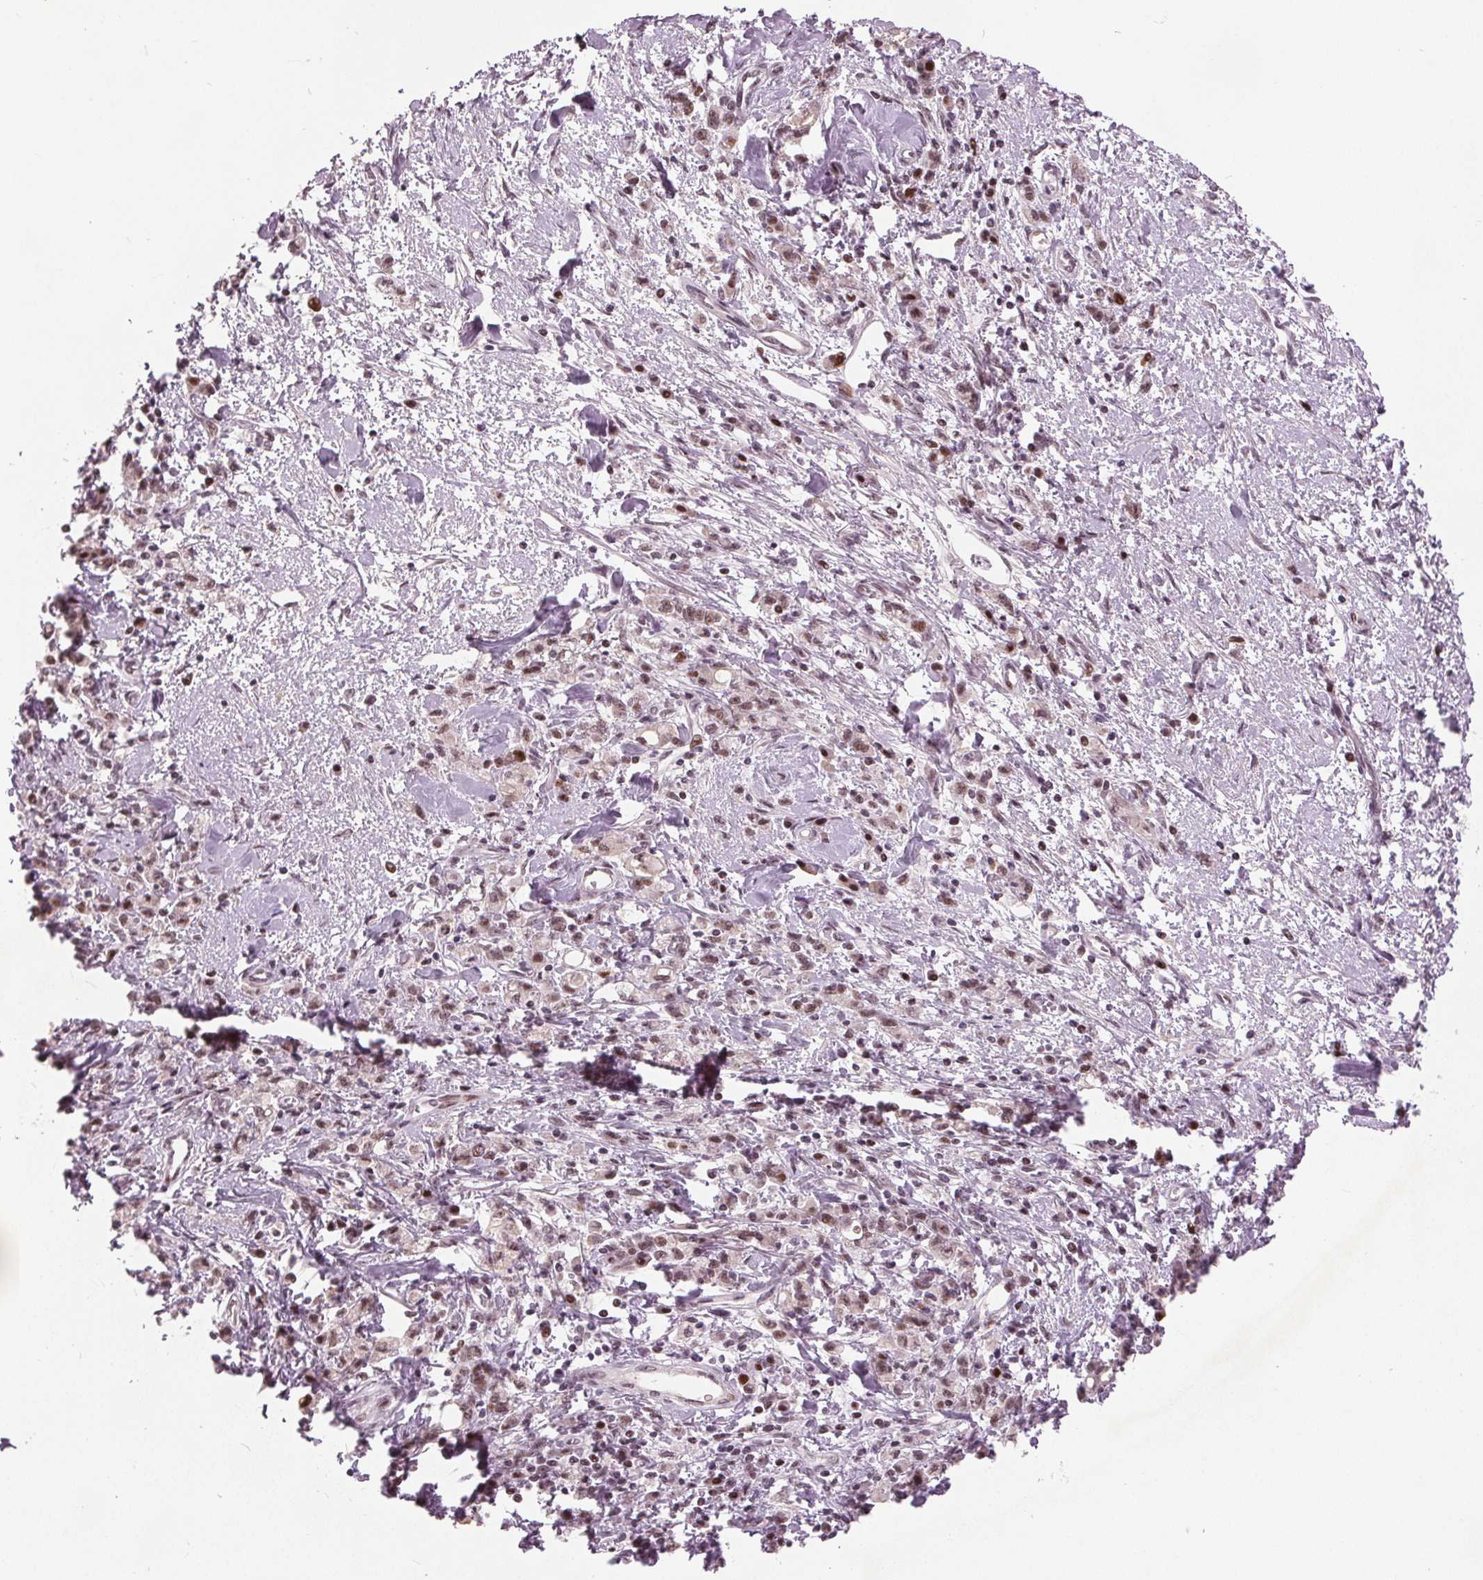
{"staining": {"intensity": "weak", "quantity": ">75%", "location": "nuclear"}, "tissue": "stomach cancer", "cell_type": "Tumor cells", "image_type": "cancer", "snomed": [{"axis": "morphology", "description": "Adenocarcinoma, NOS"}, {"axis": "topography", "description": "Stomach"}], "caption": "Adenocarcinoma (stomach) tissue exhibits weak nuclear positivity in about >75% of tumor cells, visualized by immunohistochemistry.", "gene": "TTC34", "patient": {"sex": "male", "age": 77}}